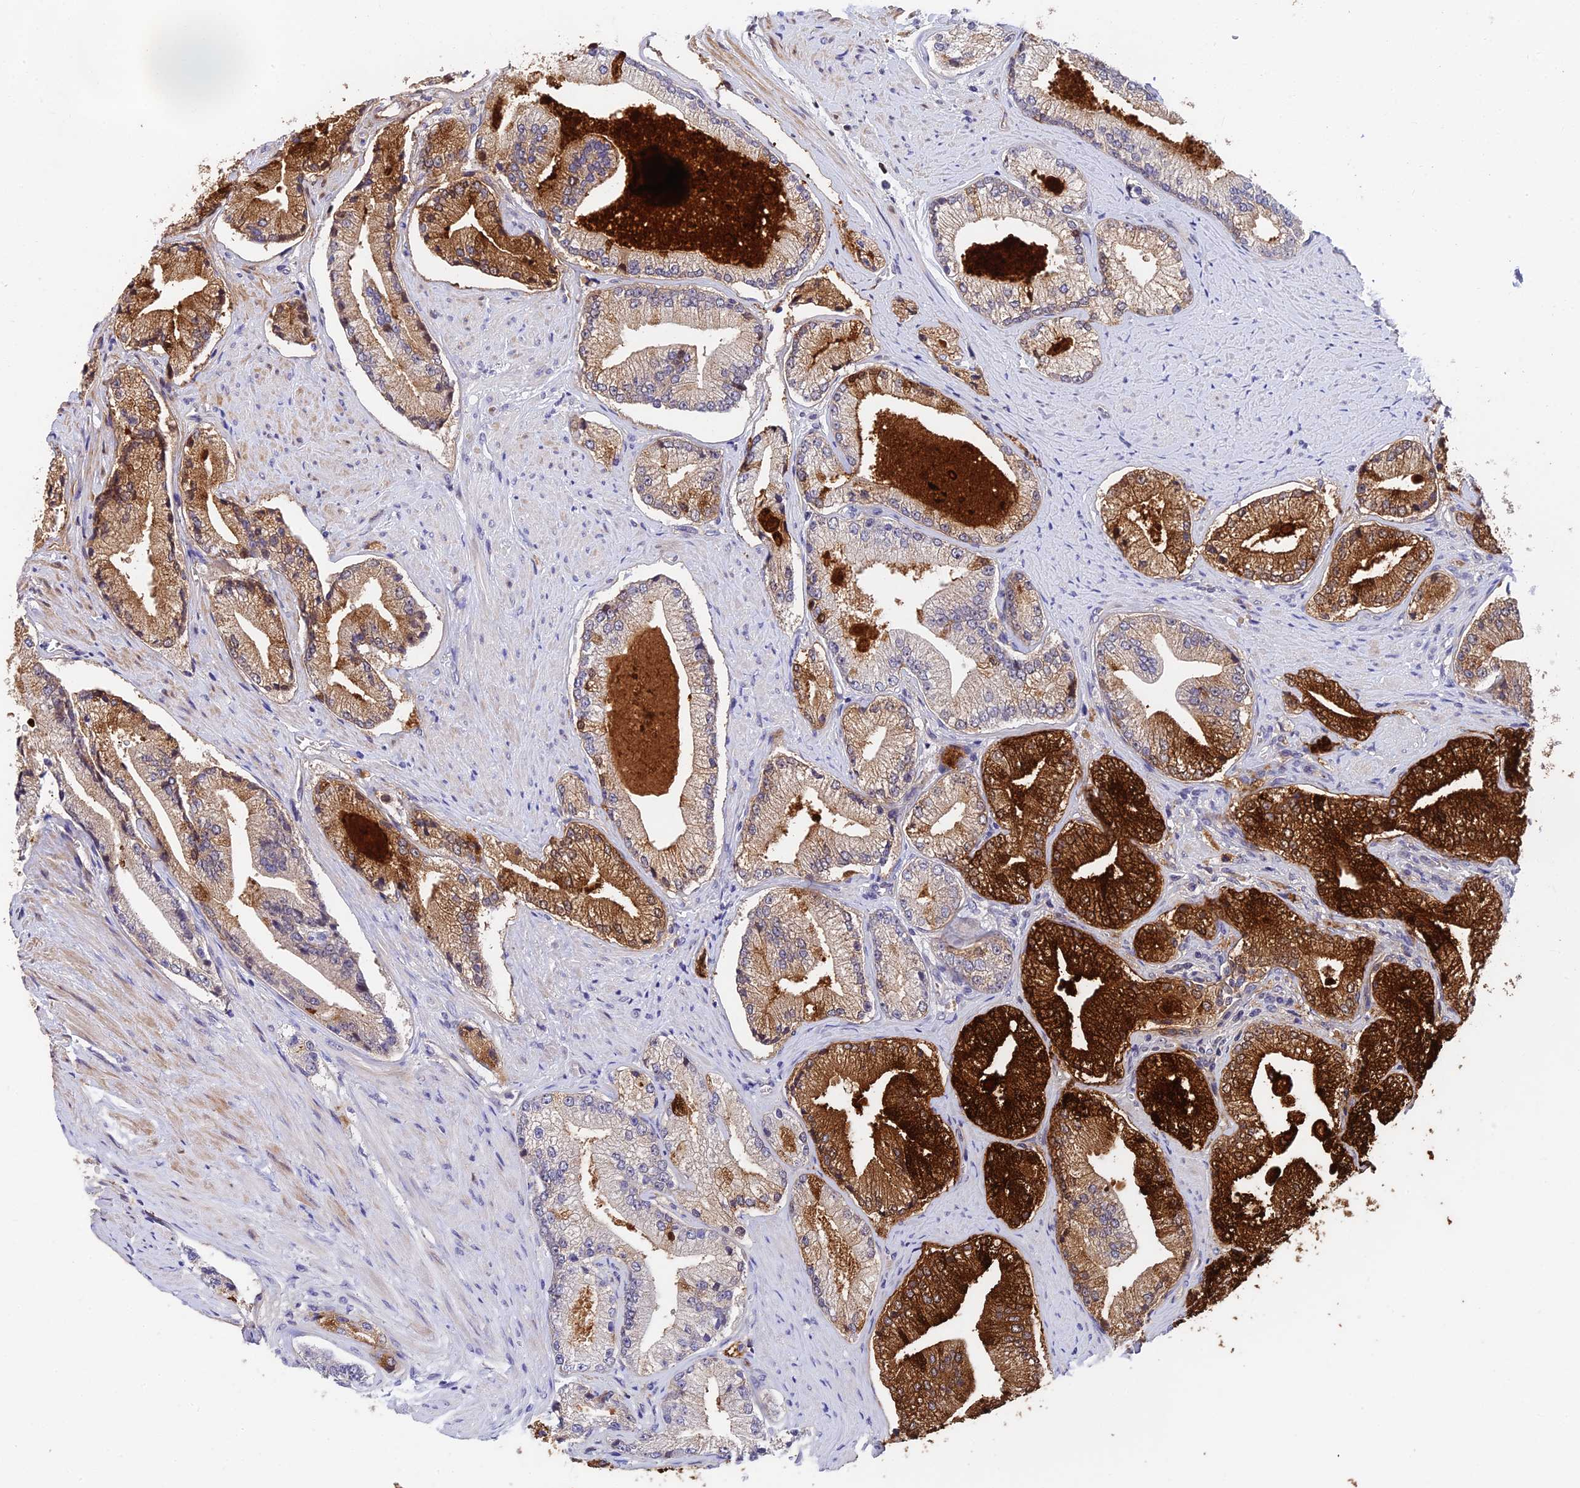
{"staining": {"intensity": "strong", "quantity": "25%-75%", "location": "cytoplasmic/membranous"}, "tissue": "prostate cancer", "cell_type": "Tumor cells", "image_type": "cancer", "snomed": [{"axis": "morphology", "description": "Adenocarcinoma, High grade"}, {"axis": "topography", "description": "Prostate"}], "caption": "IHC (DAB (3,3'-diaminobenzidine)) staining of high-grade adenocarcinoma (prostate) reveals strong cytoplasmic/membranous protein positivity in about 25%-75% of tumor cells.", "gene": "NSMCE1", "patient": {"sex": "male", "age": 67}}